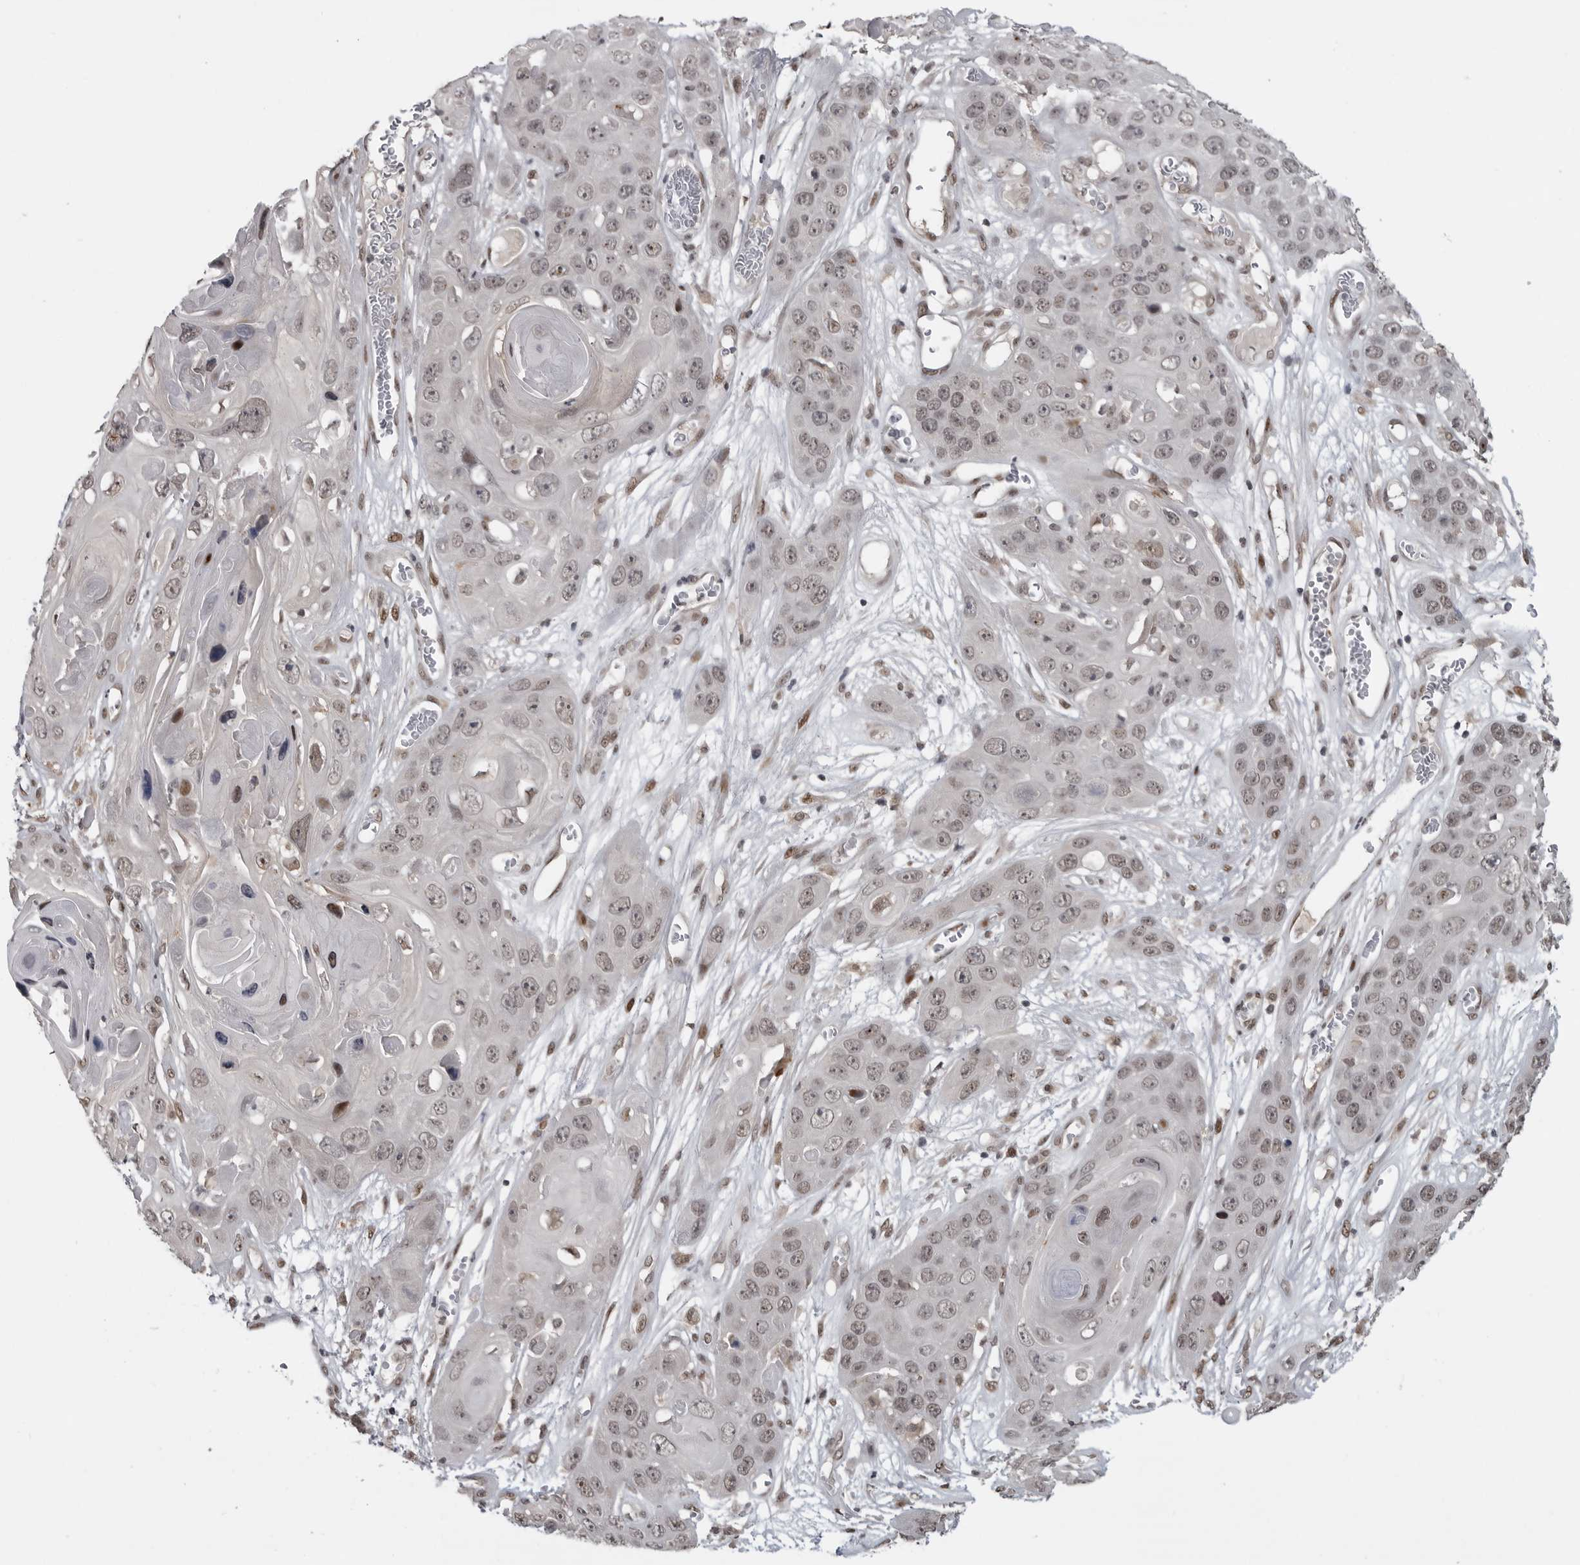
{"staining": {"intensity": "weak", "quantity": ">75%", "location": "nuclear"}, "tissue": "skin cancer", "cell_type": "Tumor cells", "image_type": "cancer", "snomed": [{"axis": "morphology", "description": "Squamous cell carcinoma, NOS"}, {"axis": "topography", "description": "Skin"}], "caption": "The histopathology image exhibits a brown stain indicating the presence of a protein in the nuclear of tumor cells in skin cancer (squamous cell carcinoma). Using DAB (brown) and hematoxylin (blue) stains, captured at high magnification using brightfield microscopy.", "gene": "C8orf58", "patient": {"sex": "male", "age": 55}}